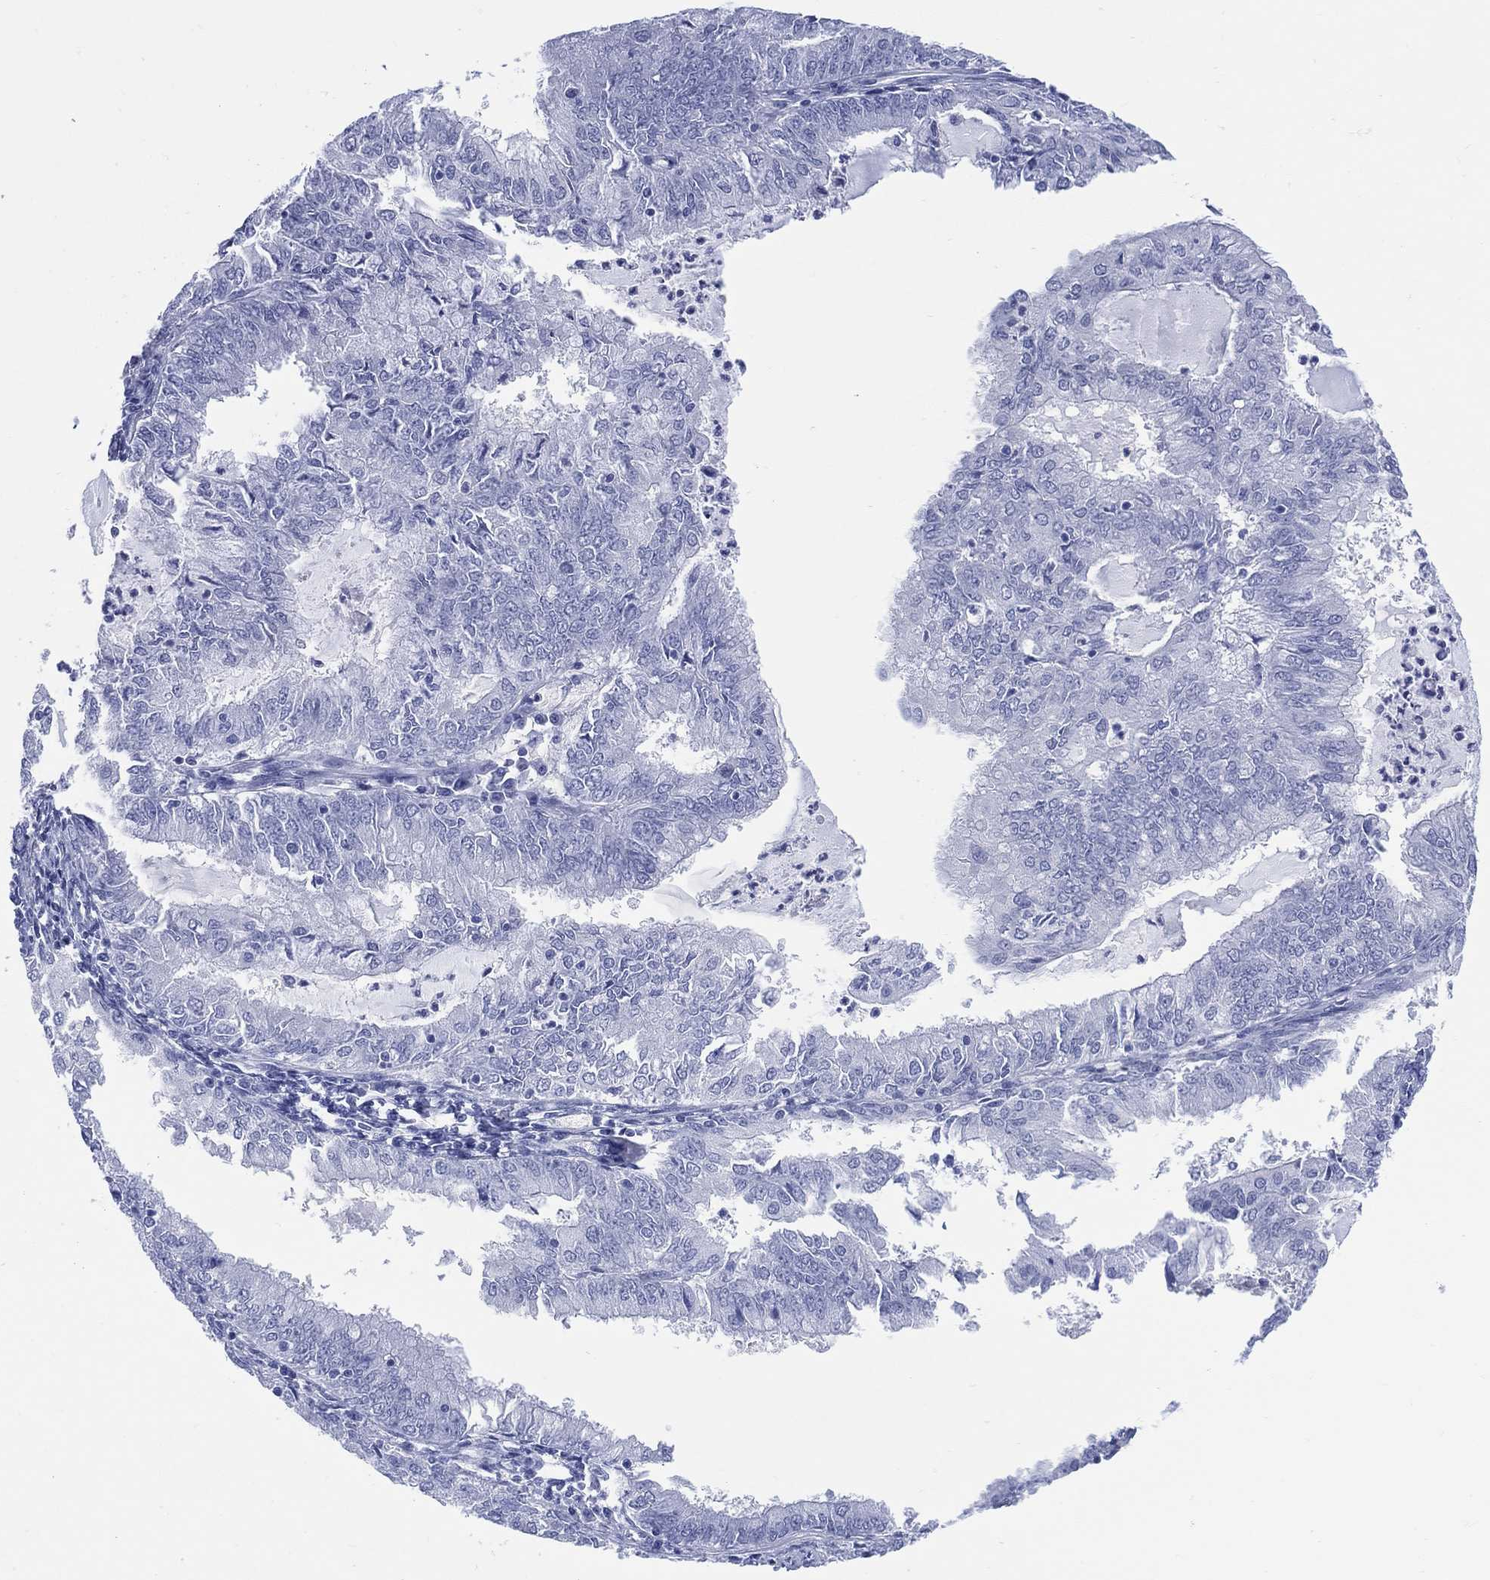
{"staining": {"intensity": "negative", "quantity": "none", "location": "none"}, "tissue": "endometrial cancer", "cell_type": "Tumor cells", "image_type": "cancer", "snomed": [{"axis": "morphology", "description": "Adenocarcinoma, NOS"}, {"axis": "topography", "description": "Endometrium"}], "caption": "High power microscopy histopathology image of an immunohistochemistry (IHC) histopathology image of endometrial cancer, revealing no significant positivity in tumor cells.", "gene": "LRRD1", "patient": {"sex": "female", "age": 57}}